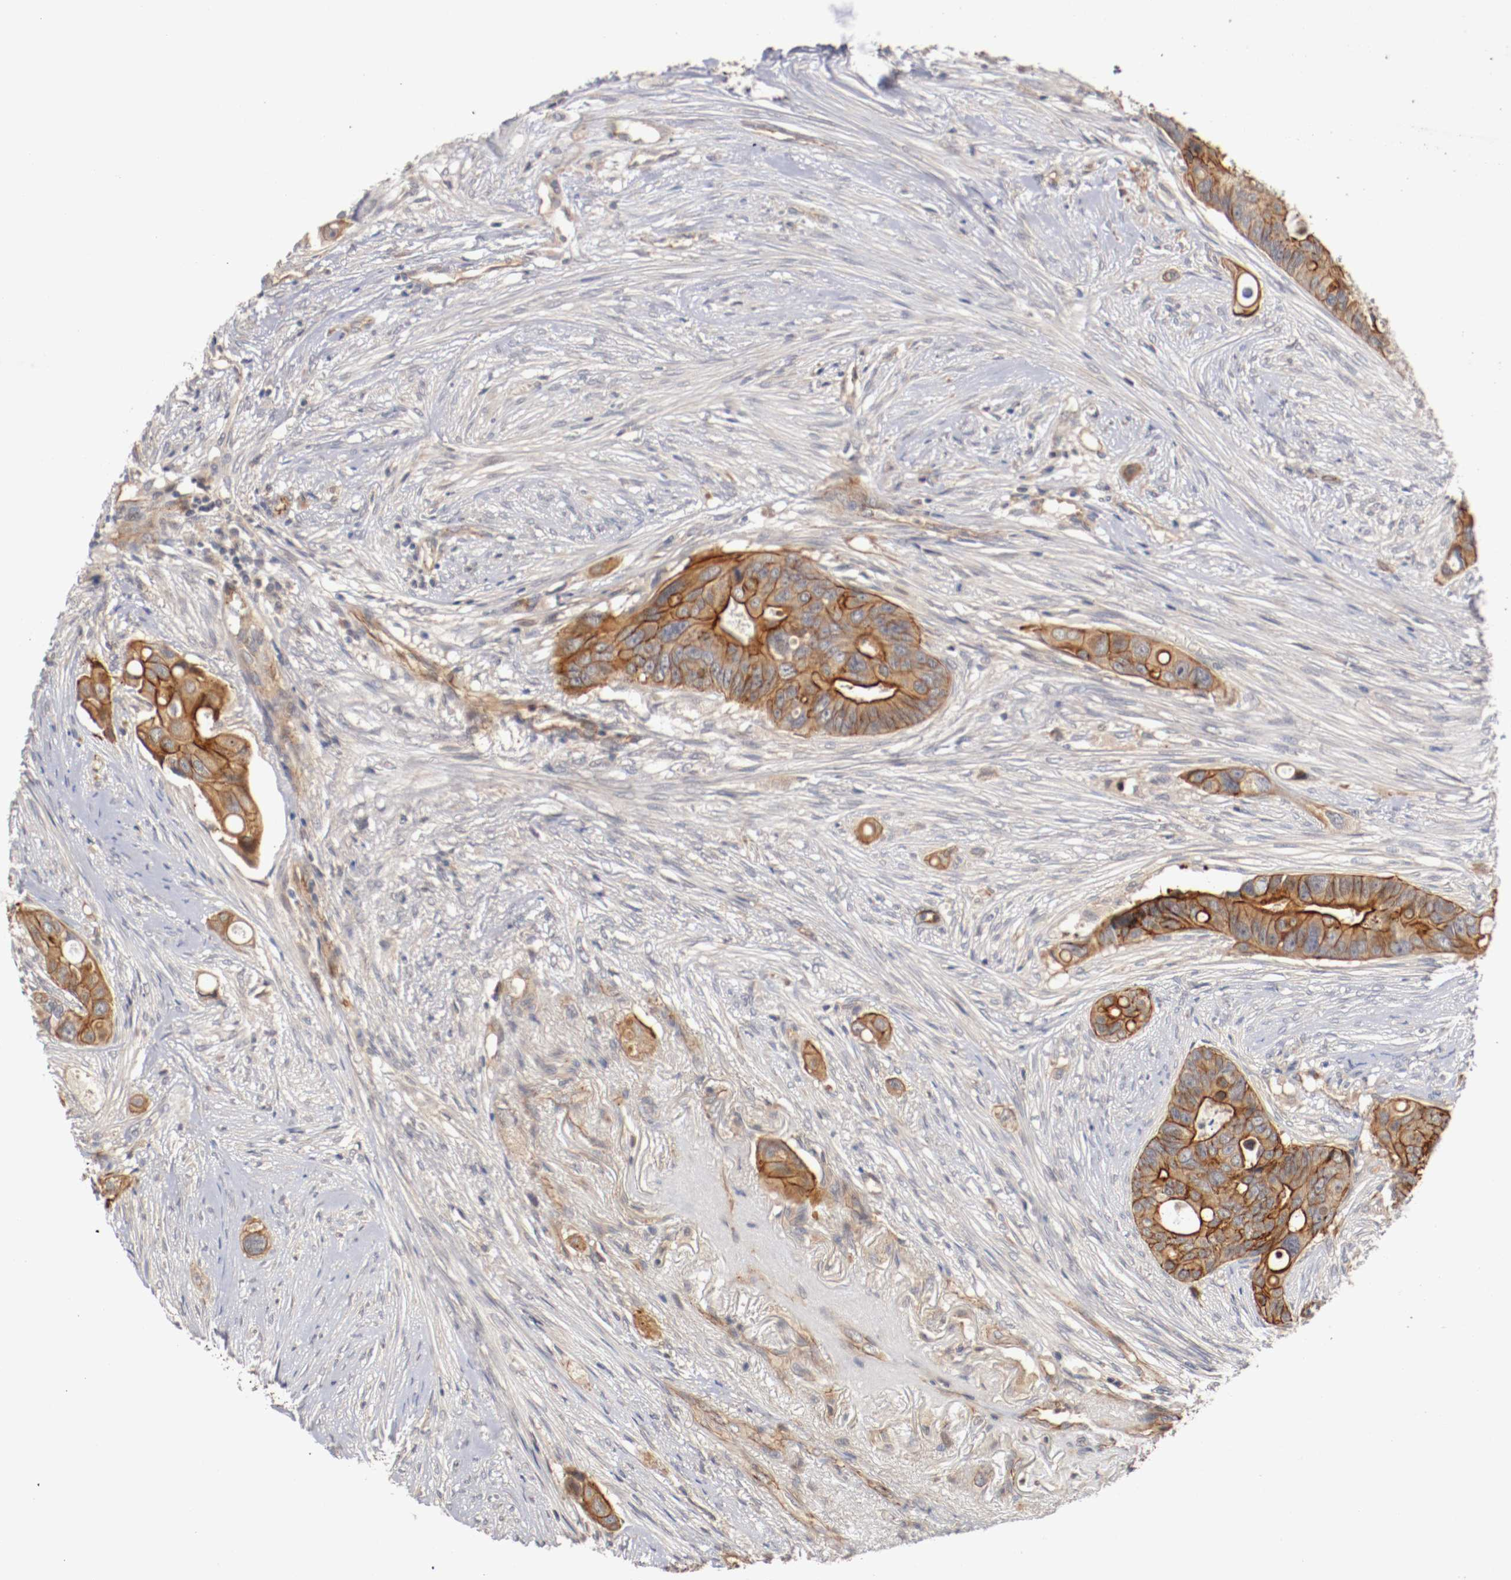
{"staining": {"intensity": "strong", "quantity": ">75%", "location": "cytoplasmic/membranous"}, "tissue": "colorectal cancer", "cell_type": "Tumor cells", "image_type": "cancer", "snomed": [{"axis": "morphology", "description": "Adenocarcinoma, NOS"}, {"axis": "topography", "description": "Colon"}], "caption": "Protein analysis of colorectal cancer (adenocarcinoma) tissue reveals strong cytoplasmic/membranous positivity in approximately >75% of tumor cells.", "gene": "TYK2", "patient": {"sex": "female", "age": 57}}